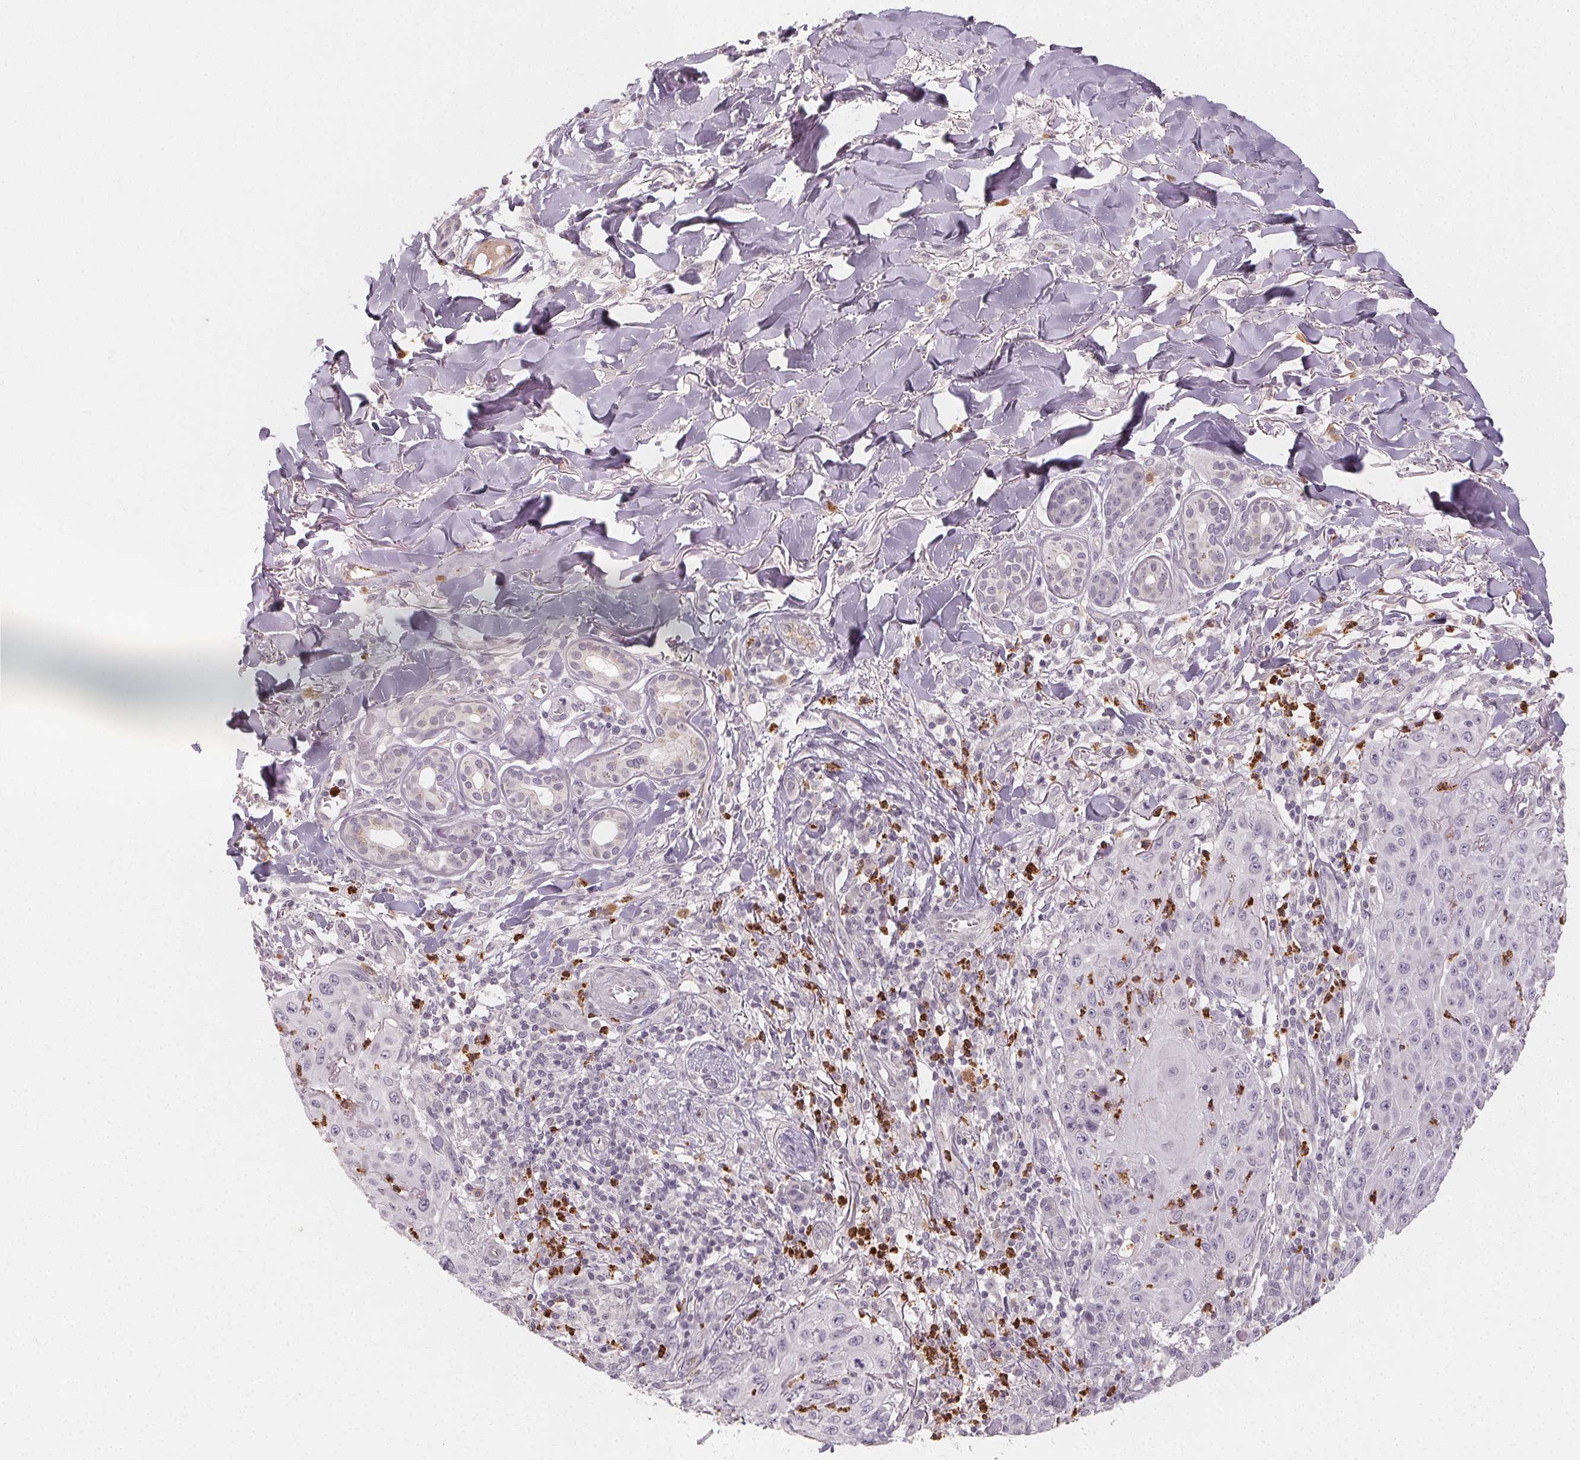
{"staining": {"intensity": "negative", "quantity": "none", "location": "none"}, "tissue": "skin cancer", "cell_type": "Tumor cells", "image_type": "cancer", "snomed": [{"axis": "morphology", "description": "Squamous cell carcinoma, NOS"}, {"axis": "topography", "description": "Skin"}], "caption": "An image of human skin cancer is negative for staining in tumor cells.", "gene": "CLCNKB", "patient": {"sex": "male", "age": 75}}